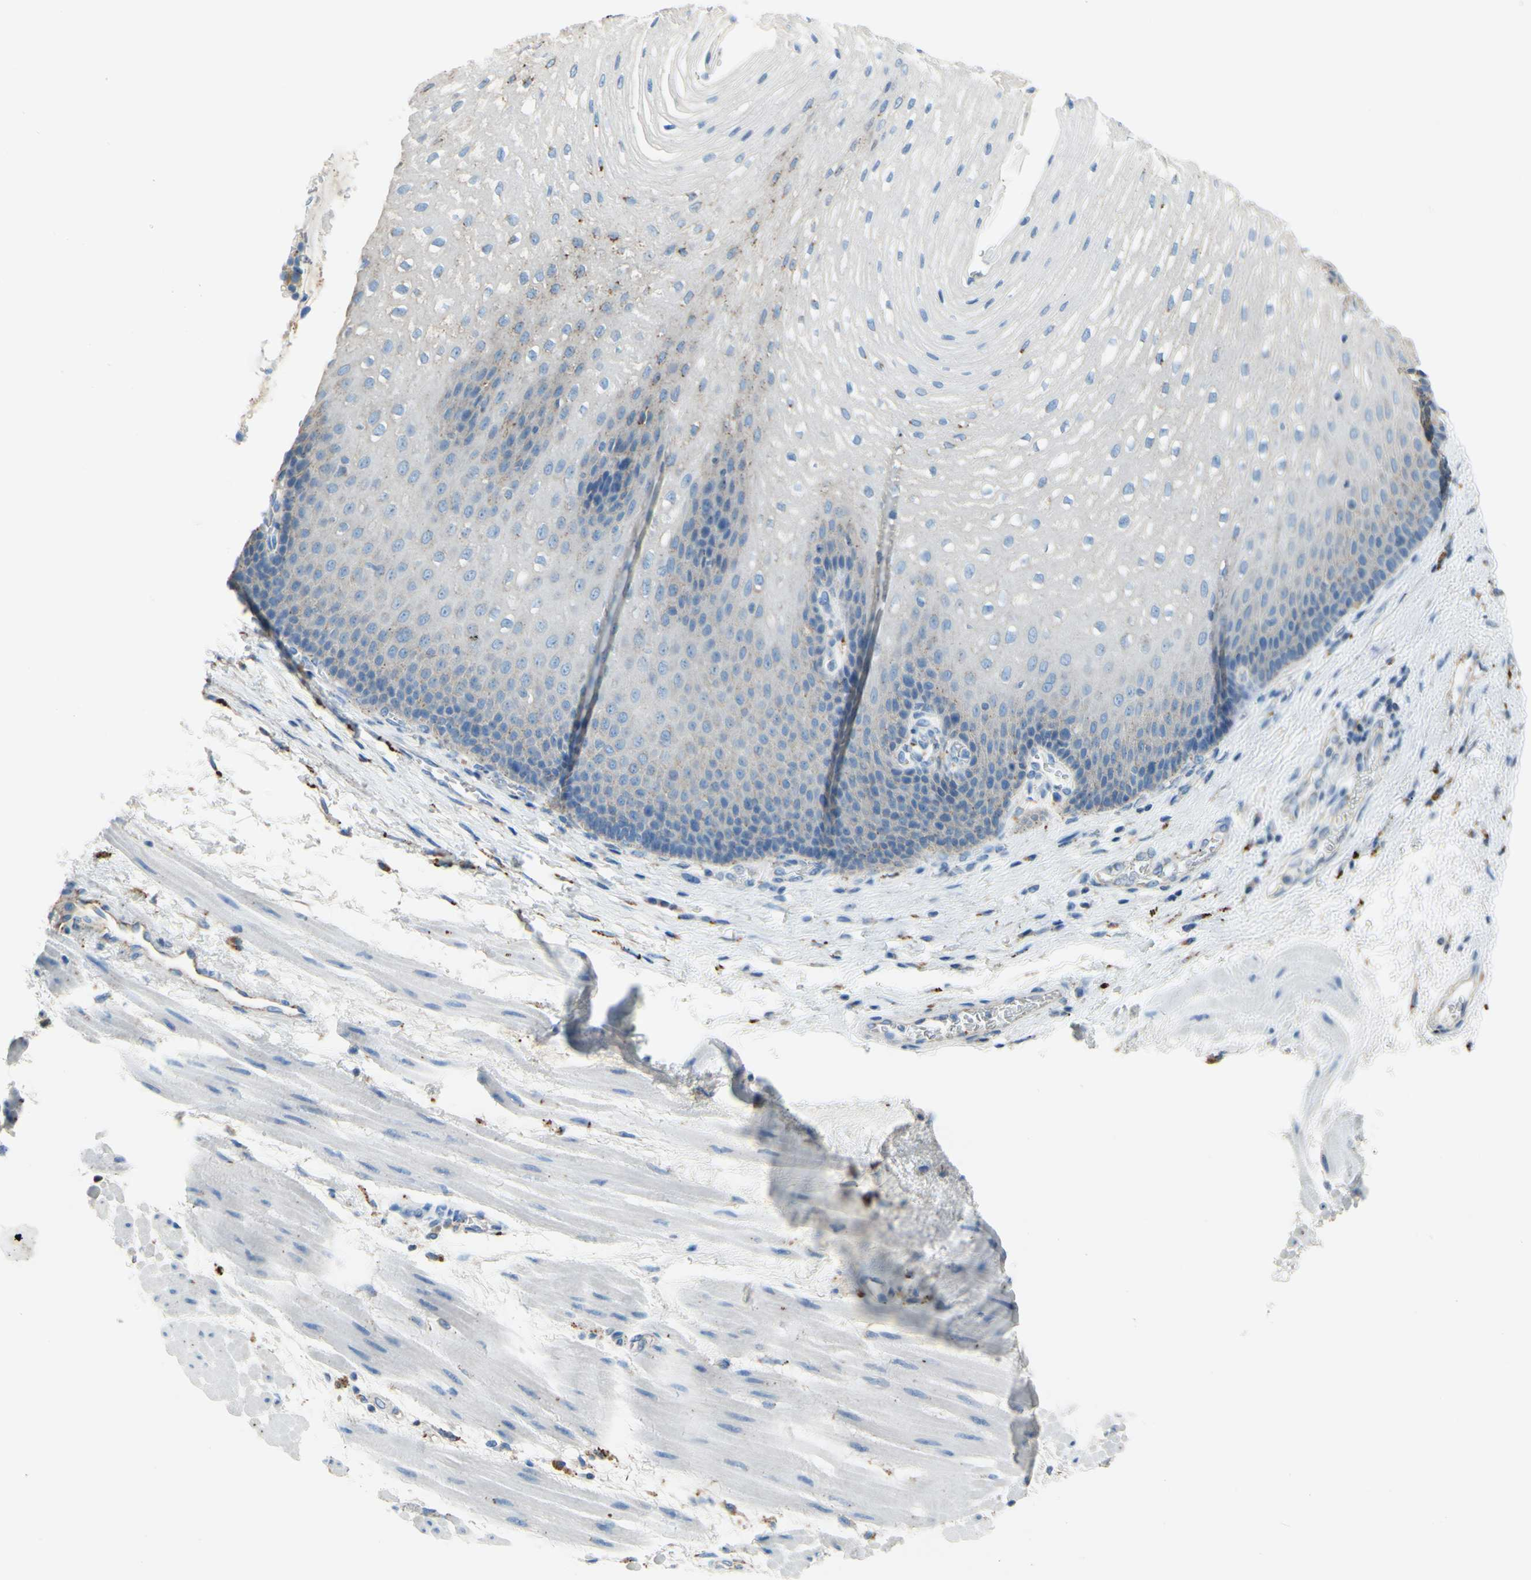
{"staining": {"intensity": "weak", "quantity": "<25%", "location": "cytoplasmic/membranous"}, "tissue": "esophagus", "cell_type": "Squamous epithelial cells", "image_type": "normal", "snomed": [{"axis": "morphology", "description": "Normal tissue, NOS"}, {"axis": "topography", "description": "Esophagus"}], "caption": "The micrograph exhibits no staining of squamous epithelial cells in unremarkable esophagus.", "gene": "CTSD", "patient": {"sex": "male", "age": 48}}